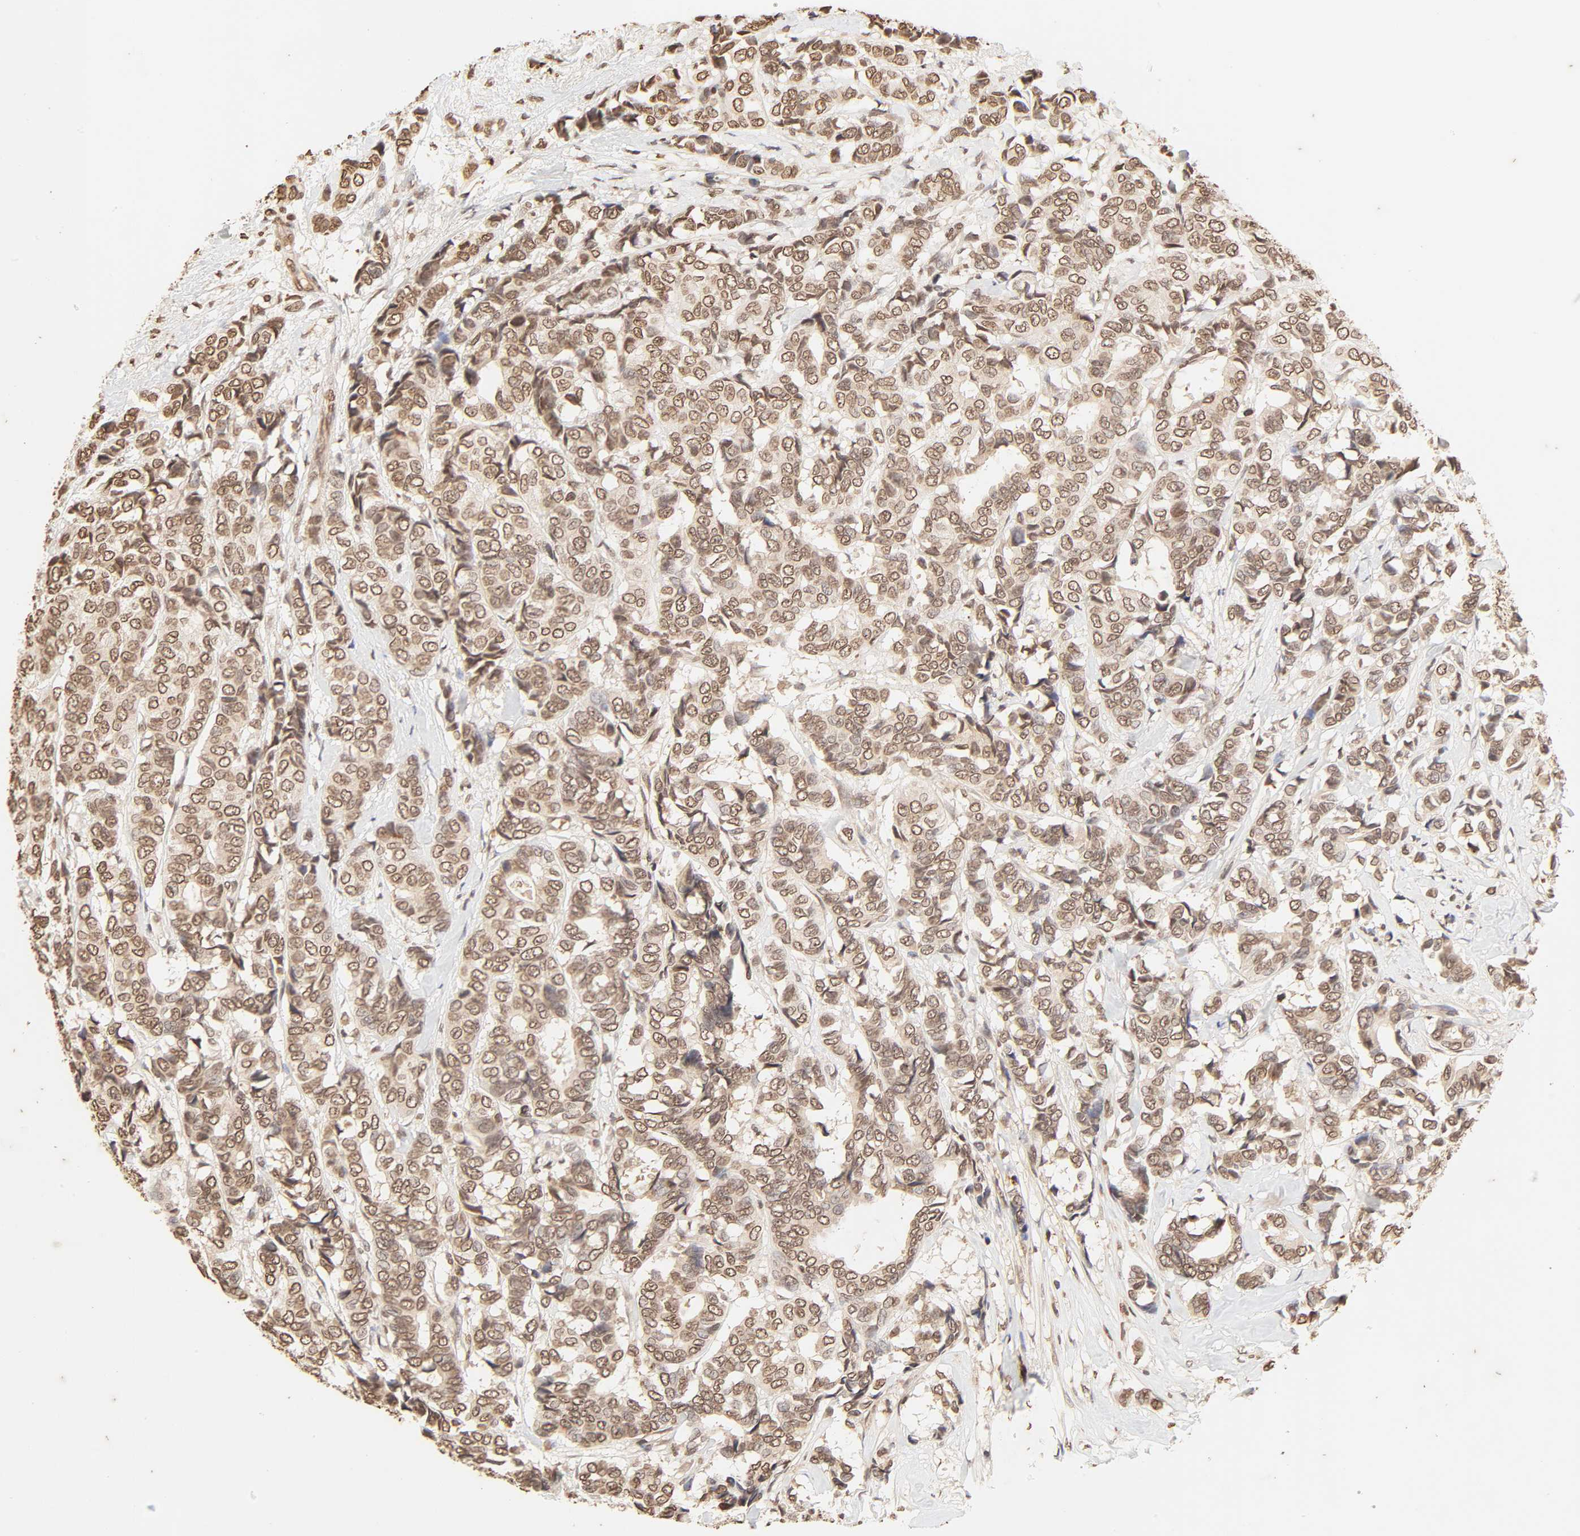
{"staining": {"intensity": "moderate", "quantity": ">75%", "location": "cytoplasmic/membranous,nuclear"}, "tissue": "breast cancer", "cell_type": "Tumor cells", "image_type": "cancer", "snomed": [{"axis": "morphology", "description": "Duct carcinoma"}, {"axis": "topography", "description": "Breast"}], "caption": "Breast cancer tissue reveals moderate cytoplasmic/membranous and nuclear expression in about >75% of tumor cells Nuclei are stained in blue.", "gene": "TBL1X", "patient": {"sex": "female", "age": 87}}